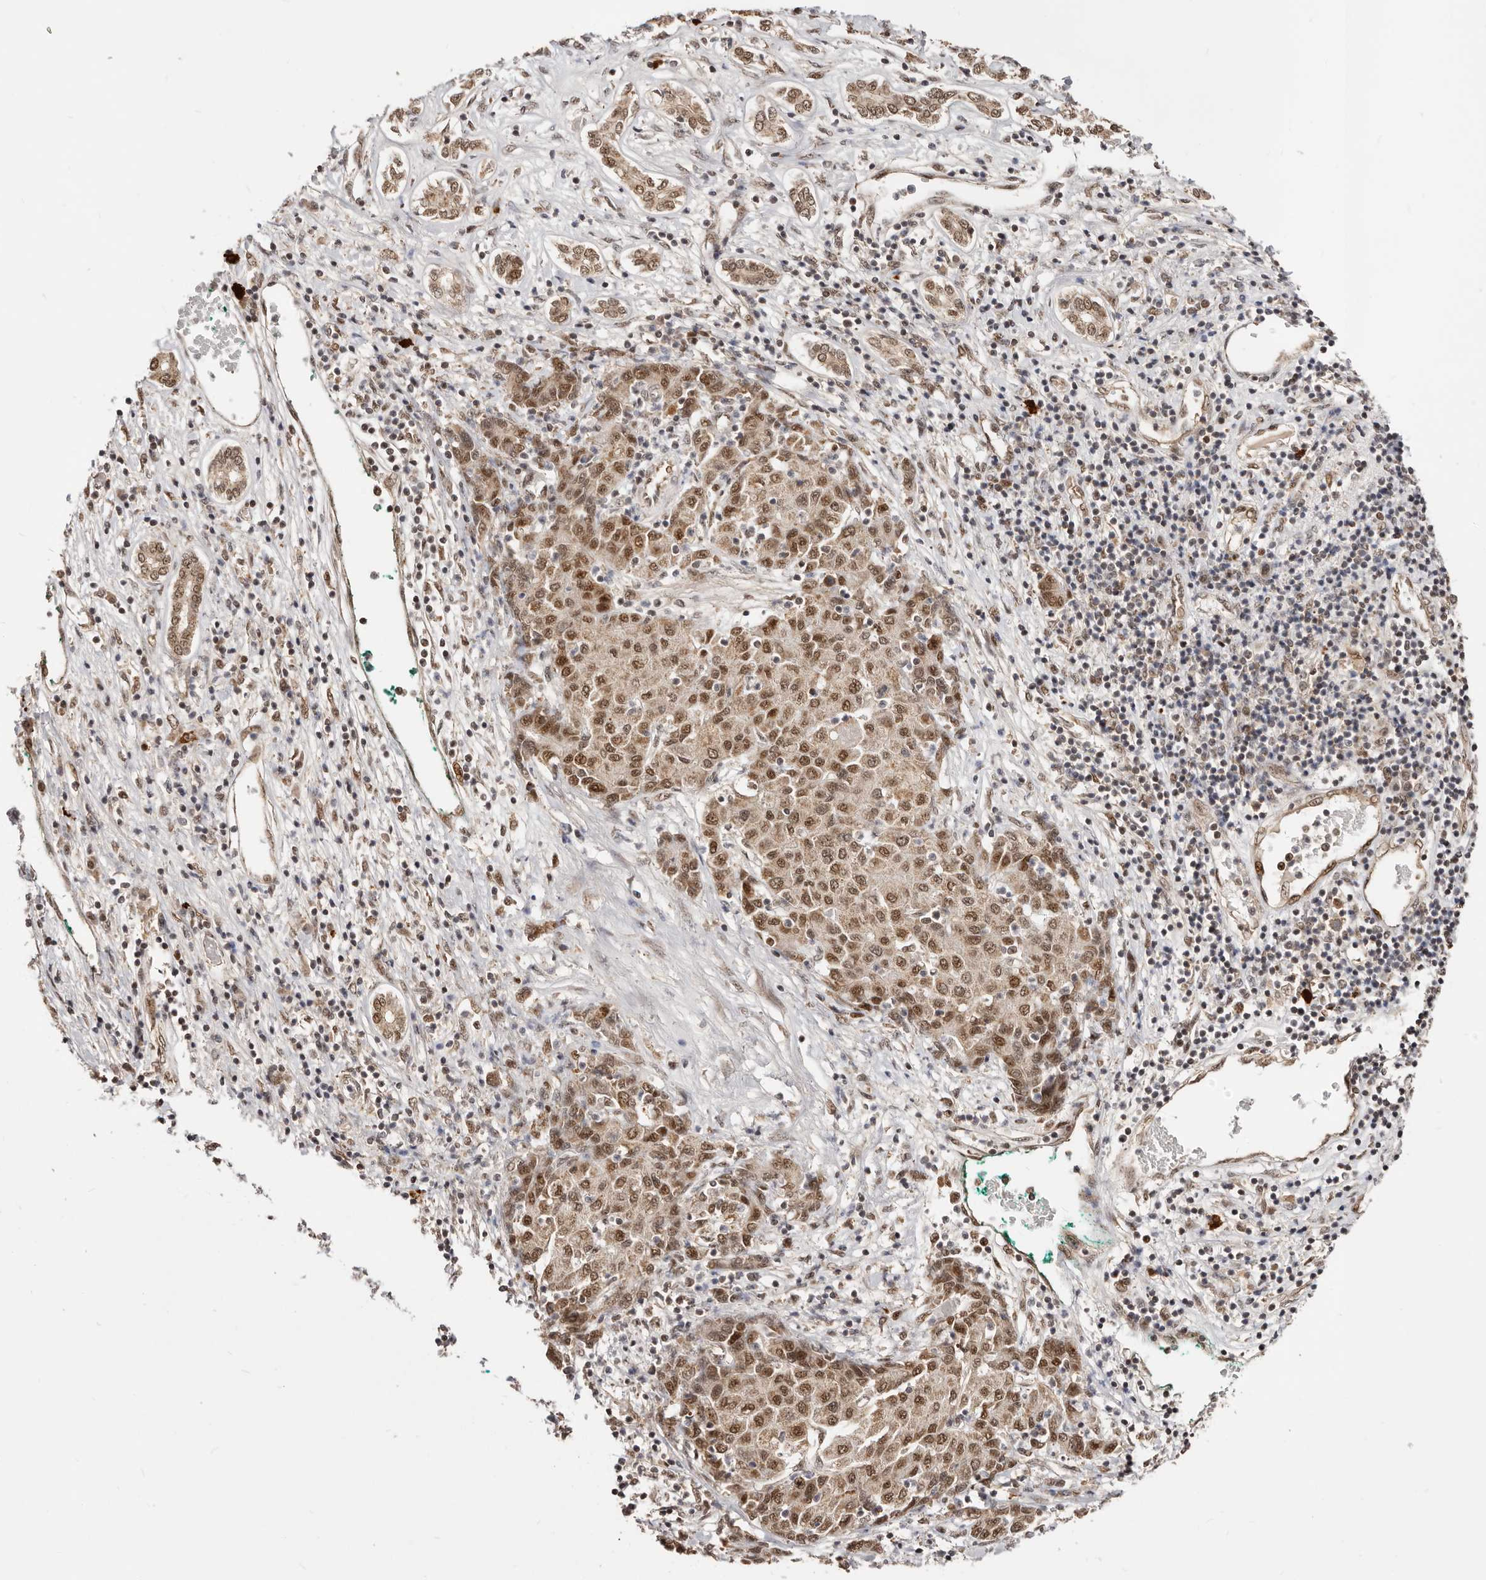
{"staining": {"intensity": "strong", "quantity": ">75%", "location": "cytoplasmic/membranous,nuclear"}, "tissue": "liver cancer", "cell_type": "Tumor cells", "image_type": "cancer", "snomed": [{"axis": "morphology", "description": "Carcinoma, Hepatocellular, NOS"}, {"axis": "topography", "description": "Liver"}], "caption": "This histopathology image displays immunohistochemistry staining of liver cancer, with high strong cytoplasmic/membranous and nuclear expression in approximately >75% of tumor cells.", "gene": "SEC14L1", "patient": {"sex": "male", "age": 65}}